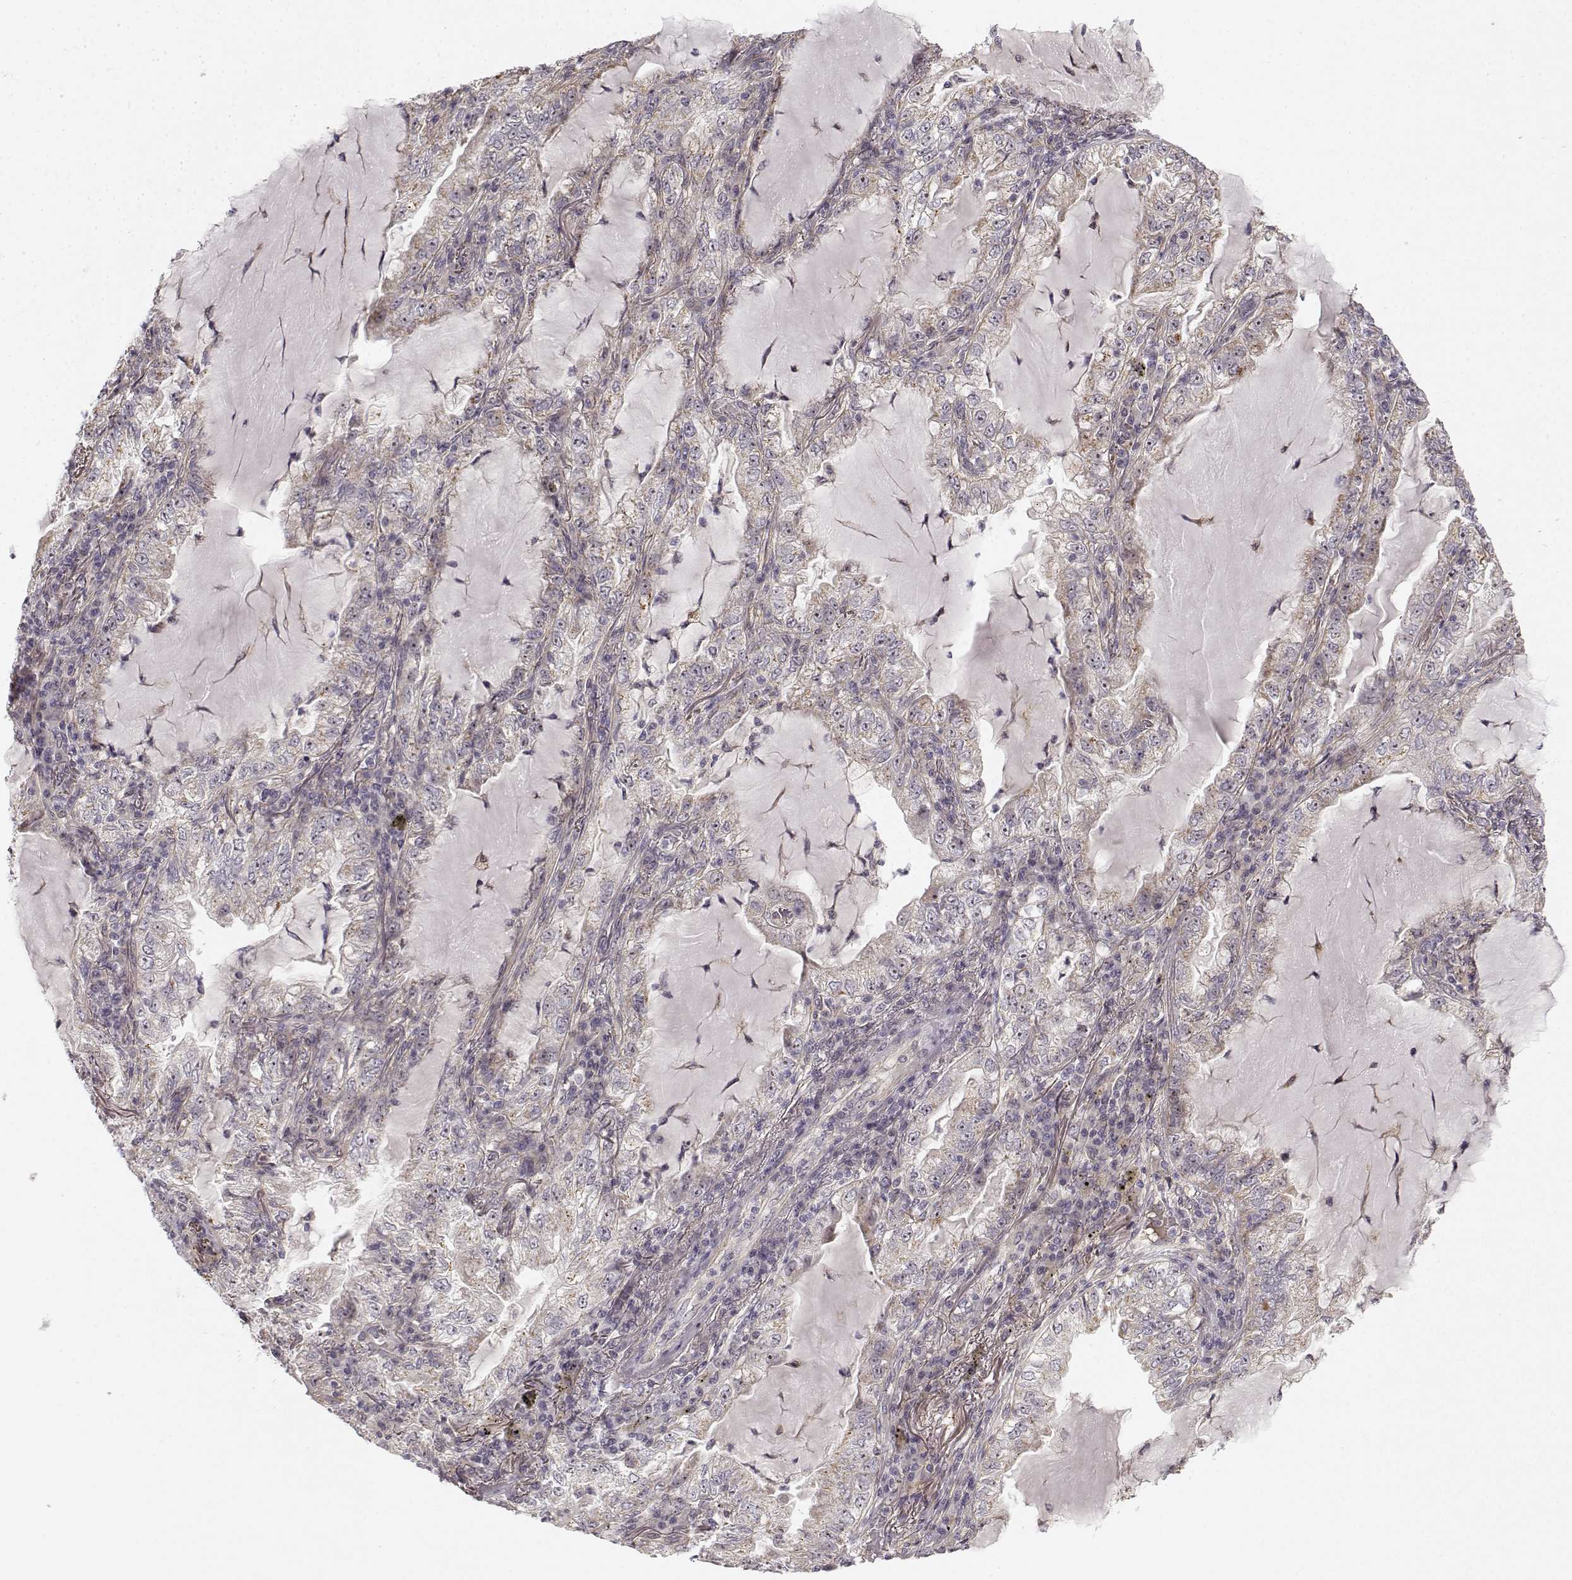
{"staining": {"intensity": "weak", "quantity": "25%-75%", "location": "cytoplasmic/membranous"}, "tissue": "lung cancer", "cell_type": "Tumor cells", "image_type": "cancer", "snomed": [{"axis": "morphology", "description": "Adenocarcinoma, NOS"}, {"axis": "topography", "description": "Lung"}], "caption": "Lung cancer (adenocarcinoma) stained with immunohistochemistry (IHC) demonstrates weak cytoplasmic/membranous positivity in approximately 25%-75% of tumor cells. Using DAB (brown) and hematoxylin (blue) stains, captured at high magnification using brightfield microscopy.", "gene": "MED12L", "patient": {"sex": "female", "age": 73}}